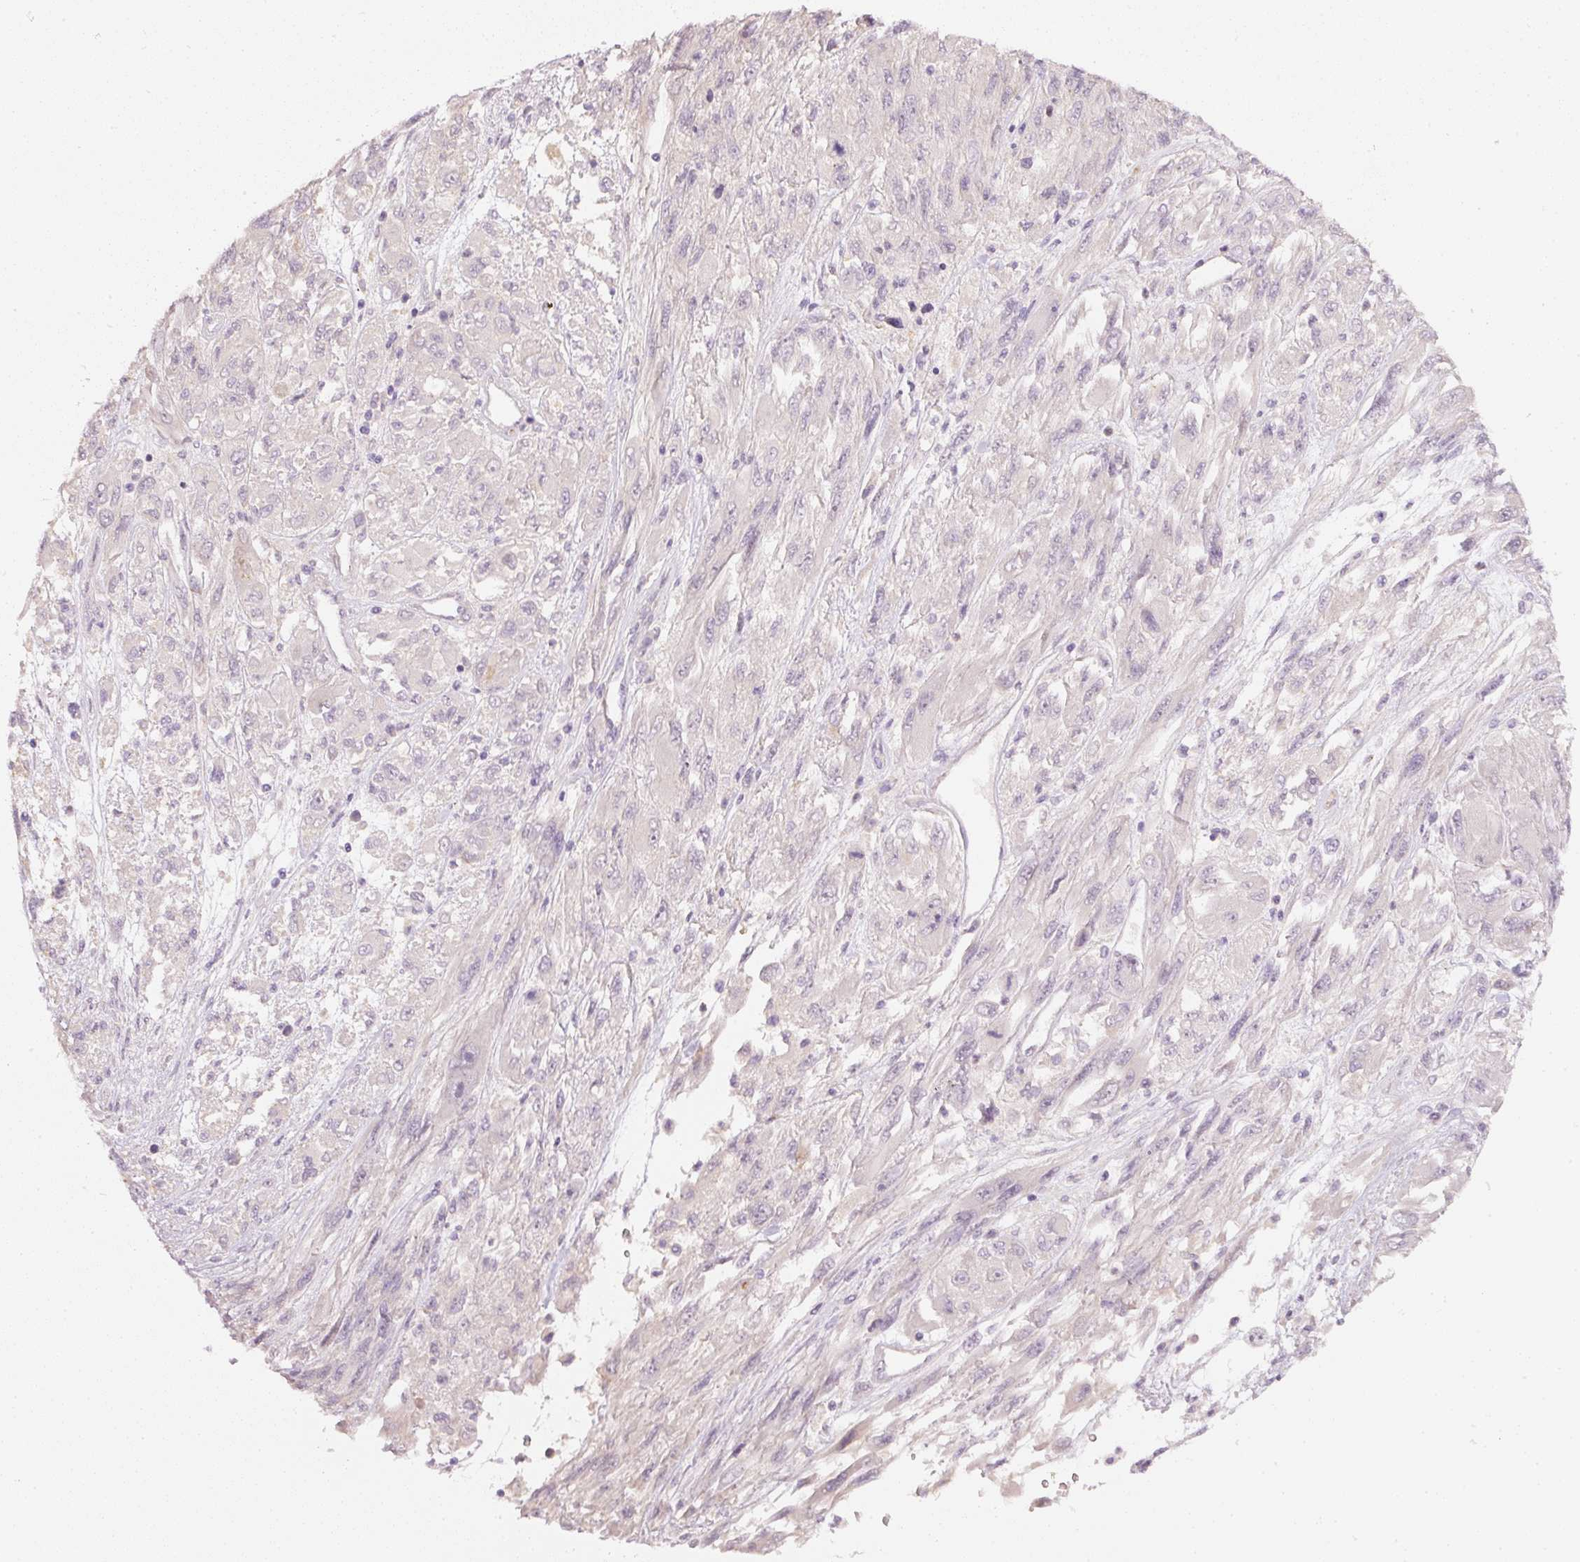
{"staining": {"intensity": "negative", "quantity": "none", "location": "none"}, "tissue": "melanoma", "cell_type": "Tumor cells", "image_type": "cancer", "snomed": [{"axis": "morphology", "description": "Malignant melanoma, NOS"}, {"axis": "topography", "description": "Skin"}], "caption": "Tumor cells are negative for brown protein staining in malignant melanoma.", "gene": "TOGARAM1", "patient": {"sex": "female", "age": 91}}